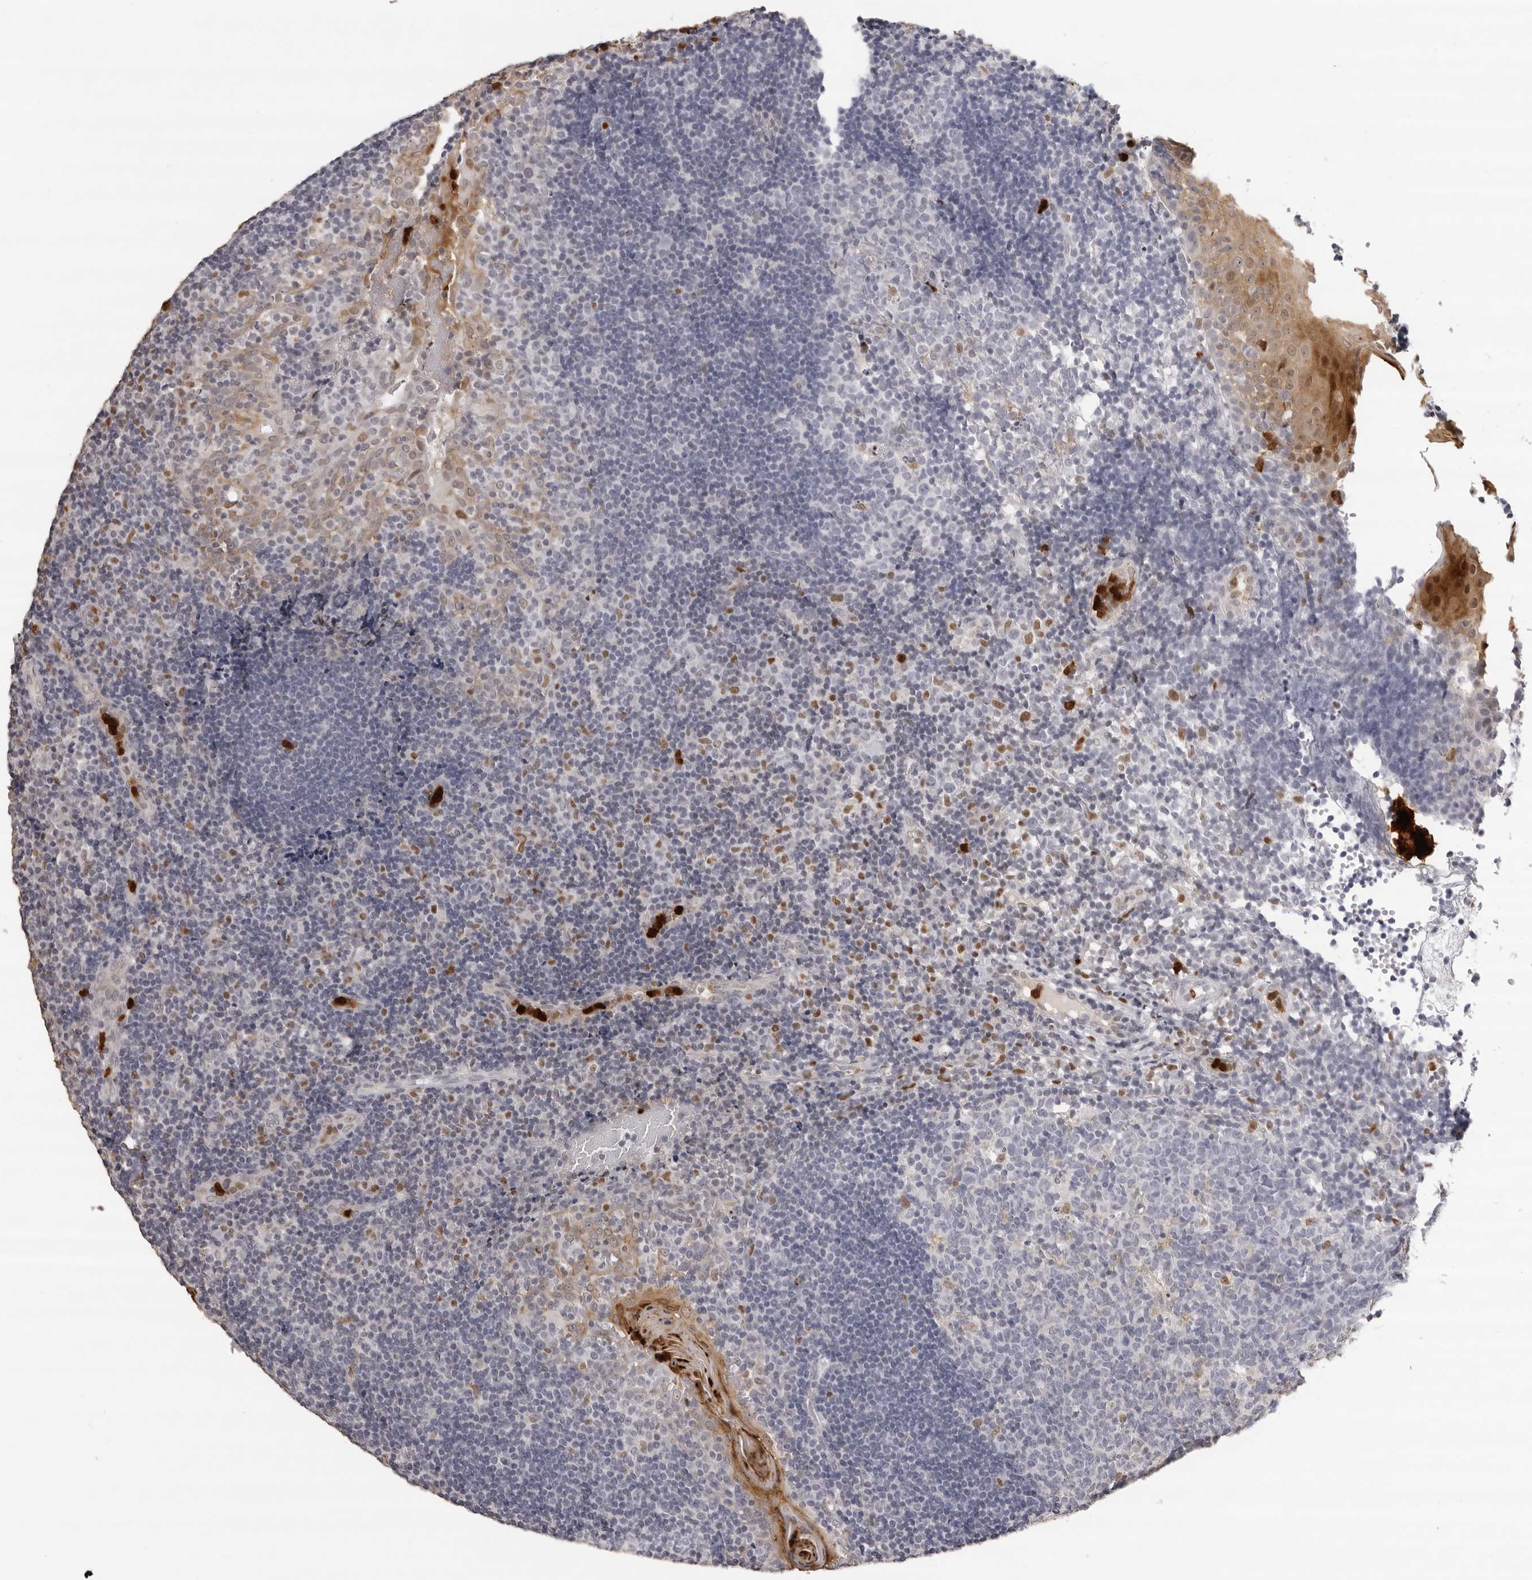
{"staining": {"intensity": "weak", "quantity": "<25%", "location": "nuclear"}, "tissue": "tonsil", "cell_type": "Germinal center cells", "image_type": "normal", "snomed": [{"axis": "morphology", "description": "Normal tissue, NOS"}, {"axis": "topography", "description": "Tonsil"}], "caption": "An image of tonsil stained for a protein displays no brown staining in germinal center cells. (DAB (3,3'-diaminobenzidine) immunohistochemistry, high magnification).", "gene": "IL31", "patient": {"sex": "female", "age": 40}}